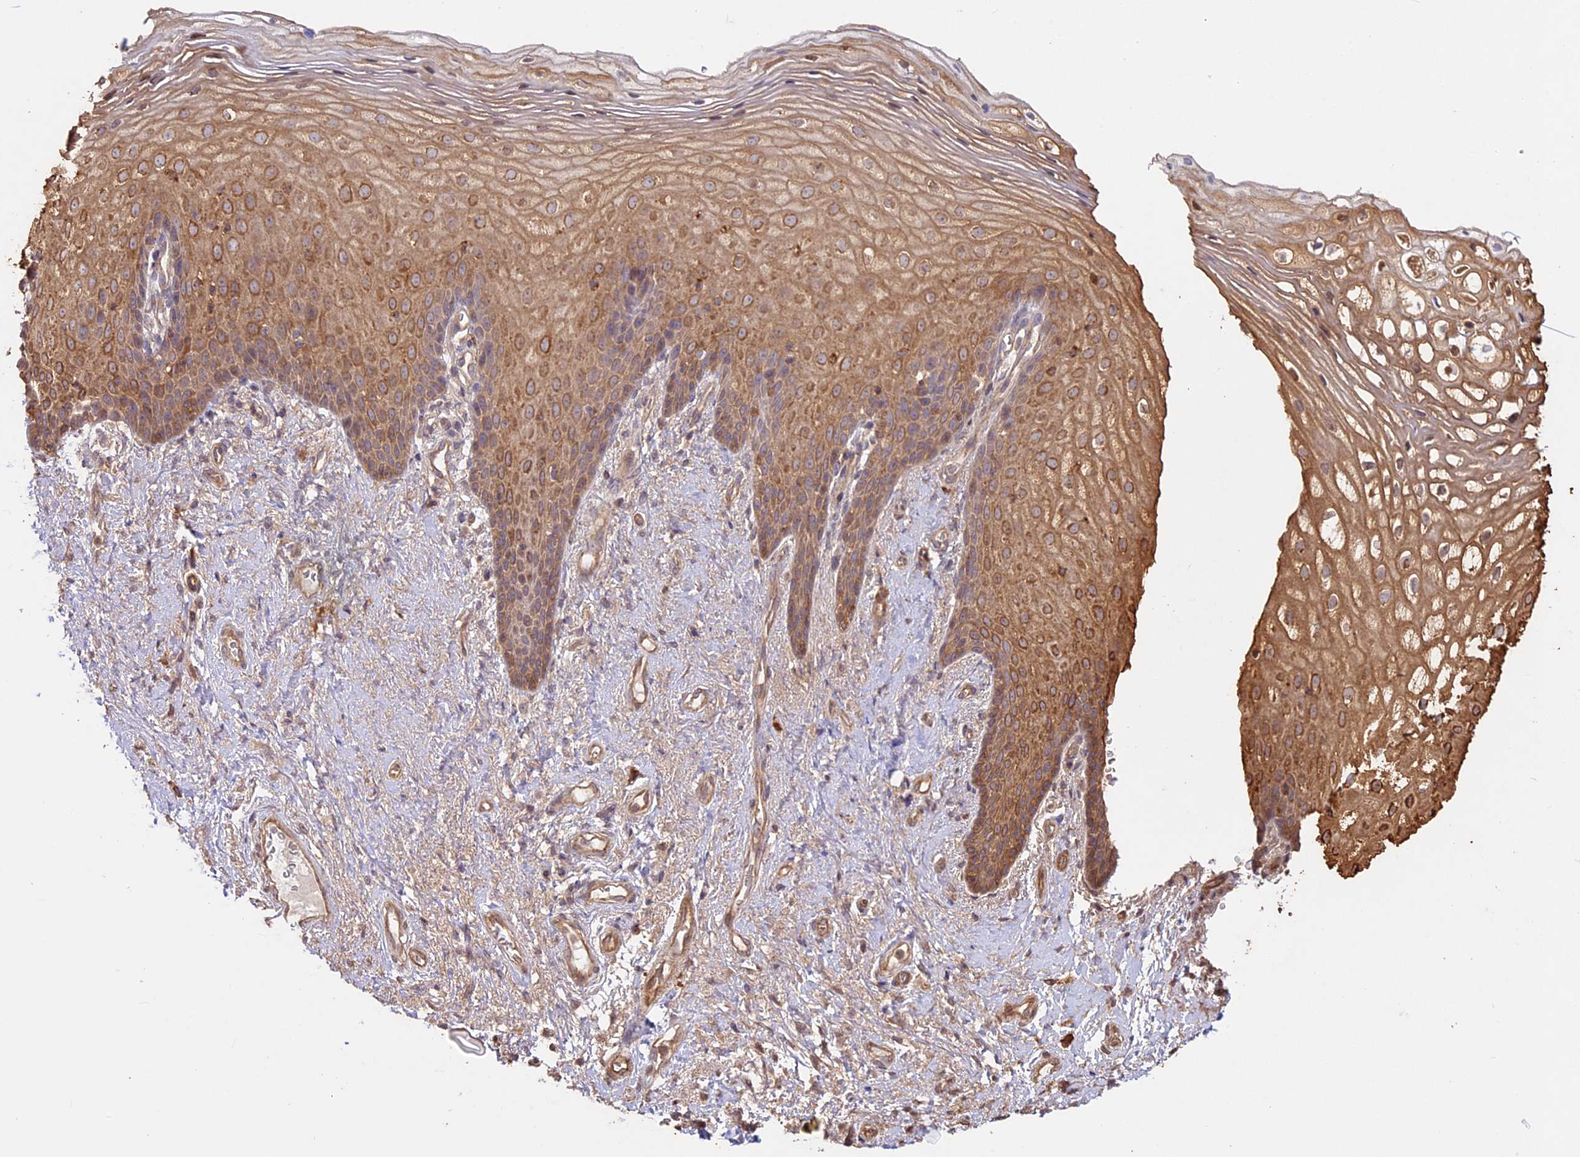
{"staining": {"intensity": "moderate", "quantity": ">75%", "location": "cytoplasmic/membranous"}, "tissue": "vagina", "cell_type": "Squamous epithelial cells", "image_type": "normal", "snomed": [{"axis": "morphology", "description": "Normal tissue, NOS"}, {"axis": "topography", "description": "Vagina"}], "caption": "Brown immunohistochemical staining in benign vagina reveals moderate cytoplasmic/membranous expression in approximately >75% of squamous epithelial cells. The staining was performed using DAB, with brown indicating positive protein expression. Nuclei are stained blue with hematoxylin.", "gene": "BCAS4", "patient": {"sex": "female", "age": 60}}